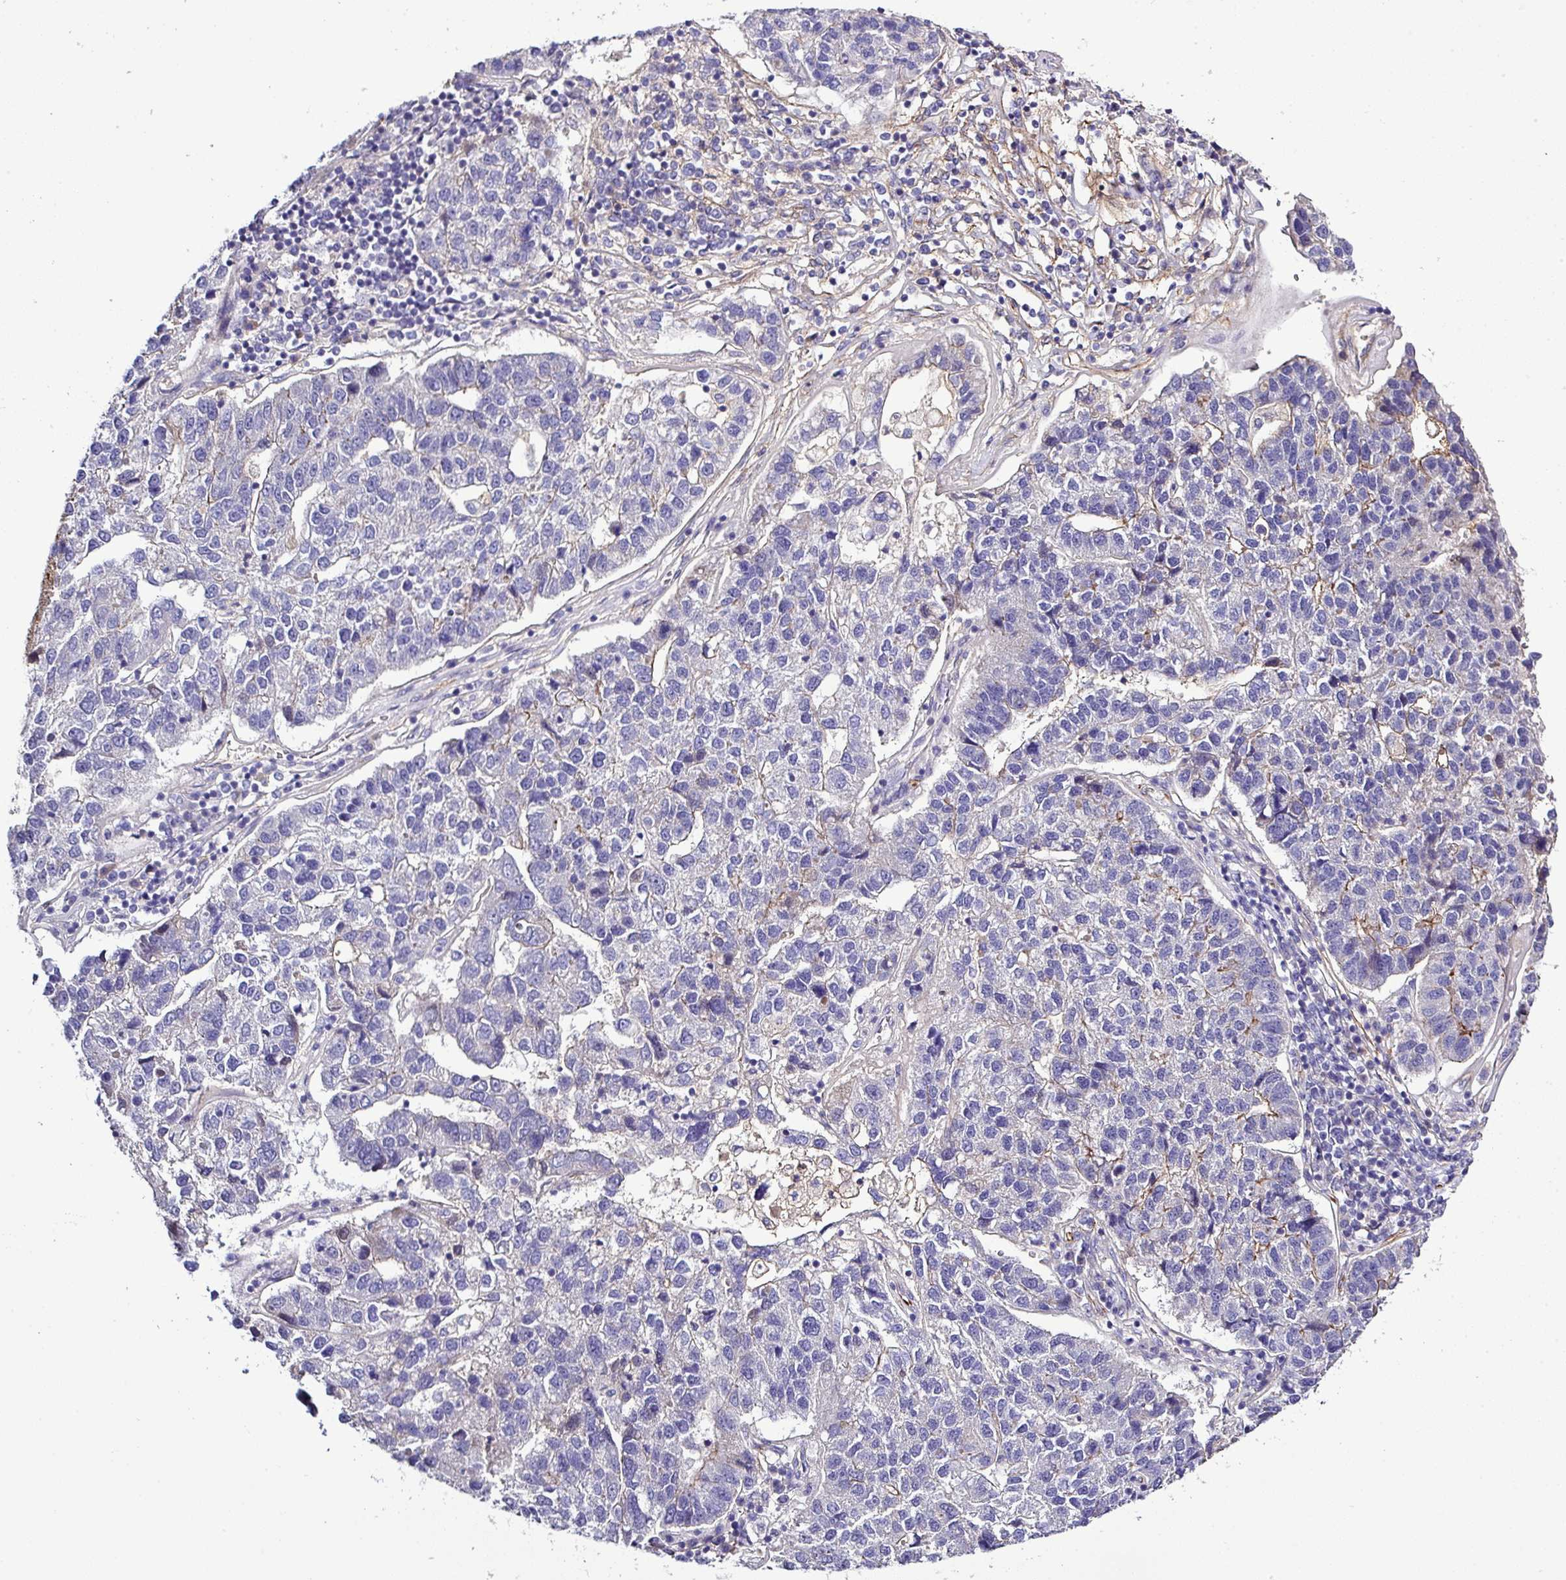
{"staining": {"intensity": "negative", "quantity": "none", "location": "none"}, "tissue": "pancreatic cancer", "cell_type": "Tumor cells", "image_type": "cancer", "snomed": [{"axis": "morphology", "description": "Adenocarcinoma, NOS"}, {"axis": "topography", "description": "Pancreas"}], "caption": "Adenocarcinoma (pancreatic) was stained to show a protein in brown. There is no significant staining in tumor cells.", "gene": "PARD6A", "patient": {"sex": "female", "age": 61}}